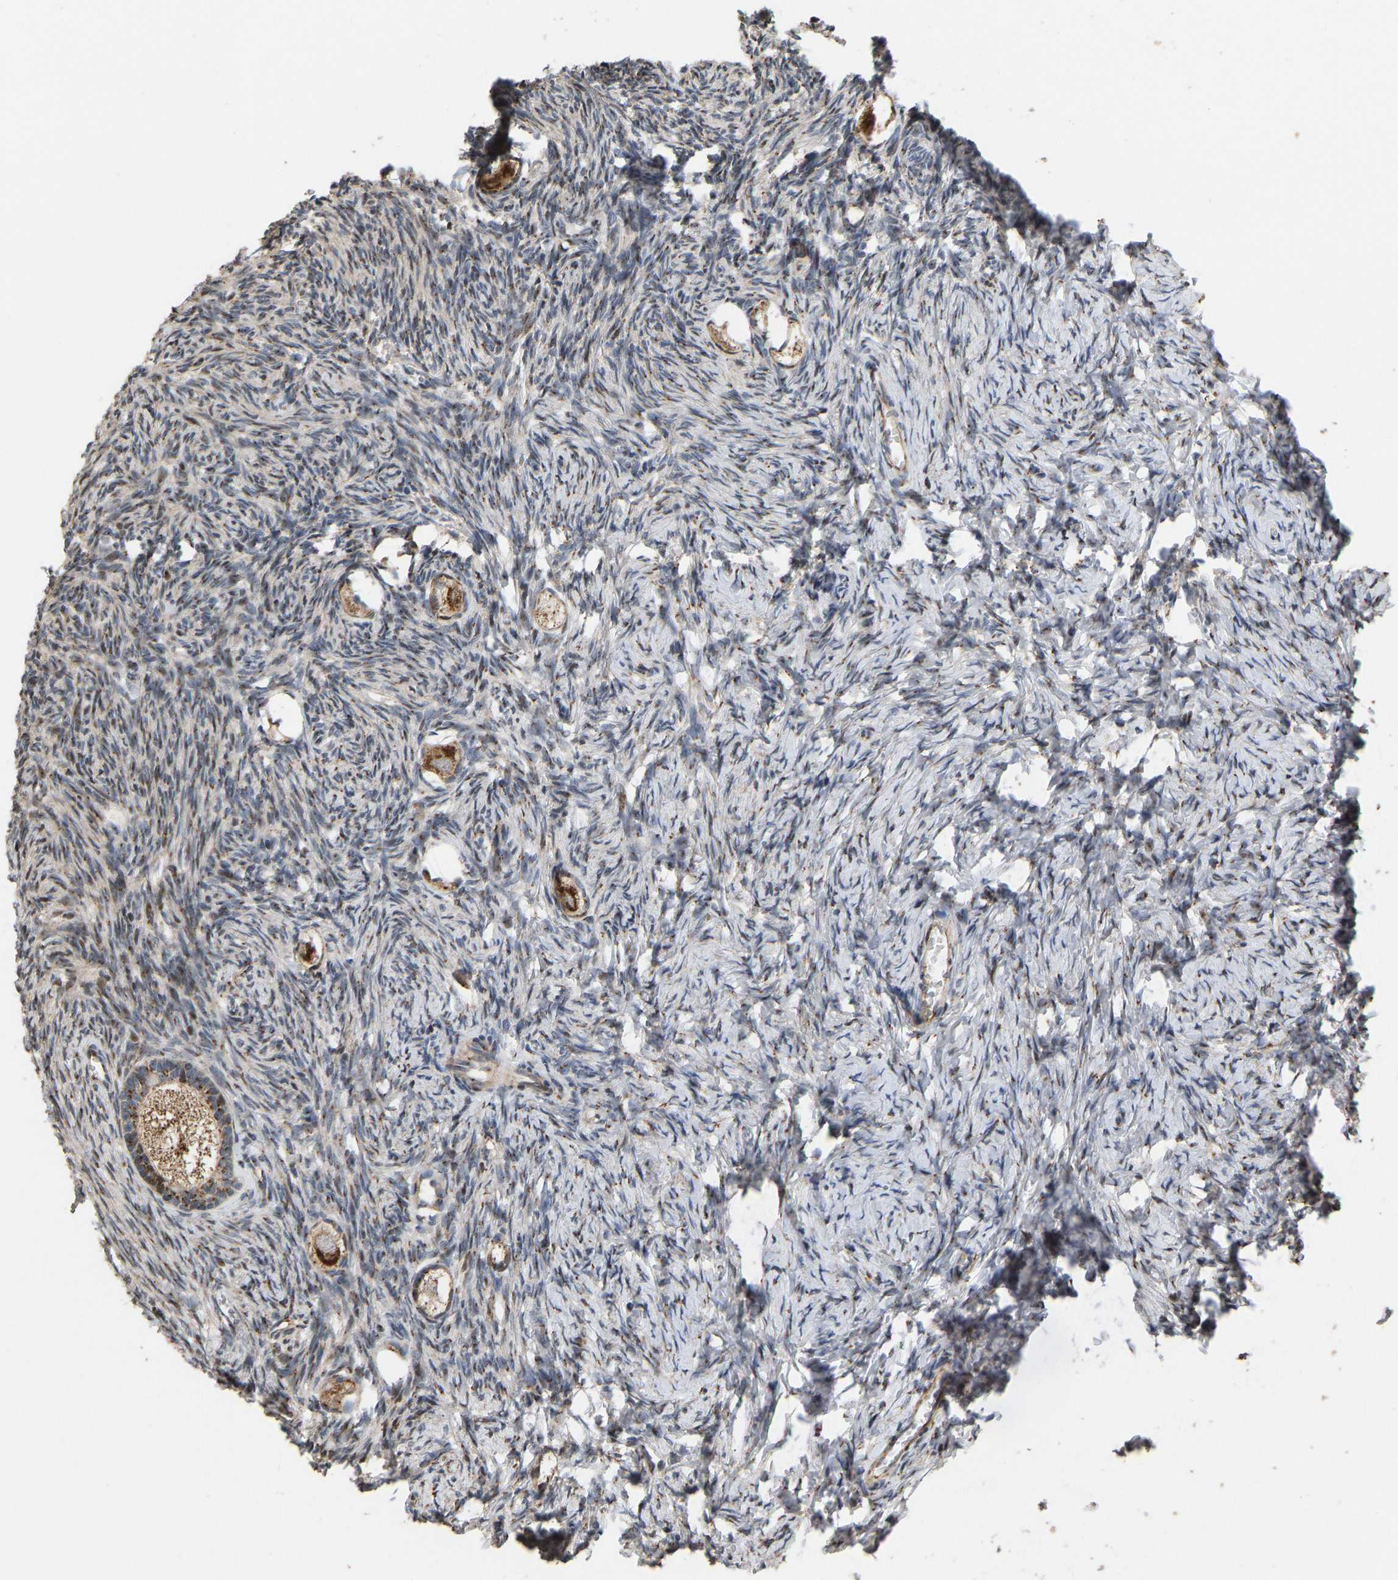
{"staining": {"intensity": "strong", "quantity": ">75%", "location": "cytoplasmic/membranous"}, "tissue": "ovary", "cell_type": "Follicle cells", "image_type": "normal", "snomed": [{"axis": "morphology", "description": "Normal tissue, NOS"}, {"axis": "topography", "description": "Ovary"}], "caption": "Unremarkable ovary demonstrates strong cytoplasmic/membranous staining in approximately >75% of follicle cells.", "gene": "YIPF4", "patient": {"sex": "female", "age": 27}}